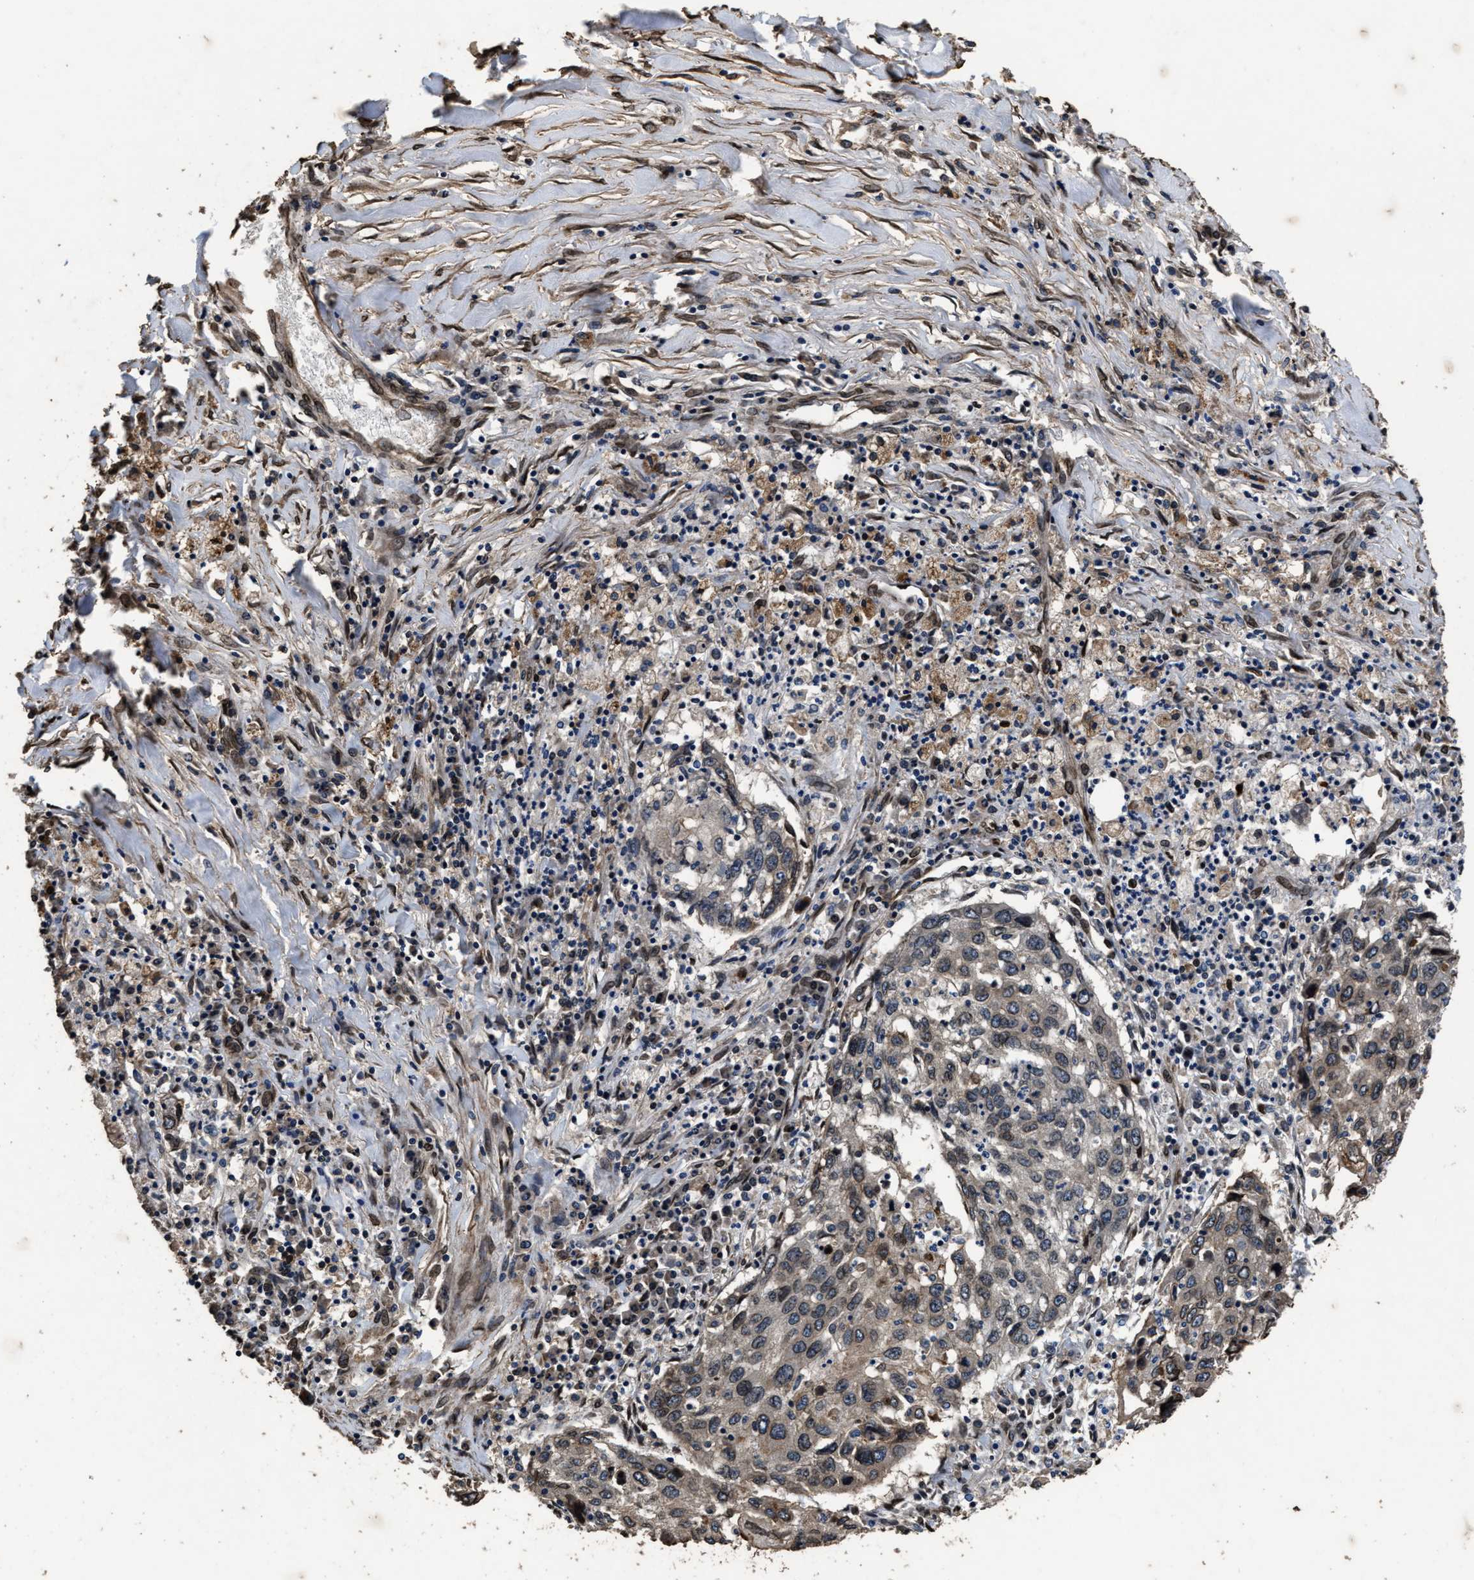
{"staining": {"intensity": "weak", "quantity": "25%-75%", "location": "cytoplasmic/membranous"}, "tissue": "lung cancer", "cell_type": "Tumor cells", "image_type": "cancer", "snomed": [{"axis": "morphology", "description": "Squamous cell carcinoma, NOS"}, {"axis": "topography", "description": "Lung"}], "caption": "IHC staining of squamous cell carcinoma (lung), which exhibits low levels of weak cytoplasmic/membranous positivity in about 25%-75% of tumor cells indicating weak cytoplasmic/membranous protein staining. The staining was performed using DAB (brown) for protein detection and nuclei were counterstained in hematoxylin (blue).", "gene": "ACCS", "patient": {"sex": "female", "age": 63}}